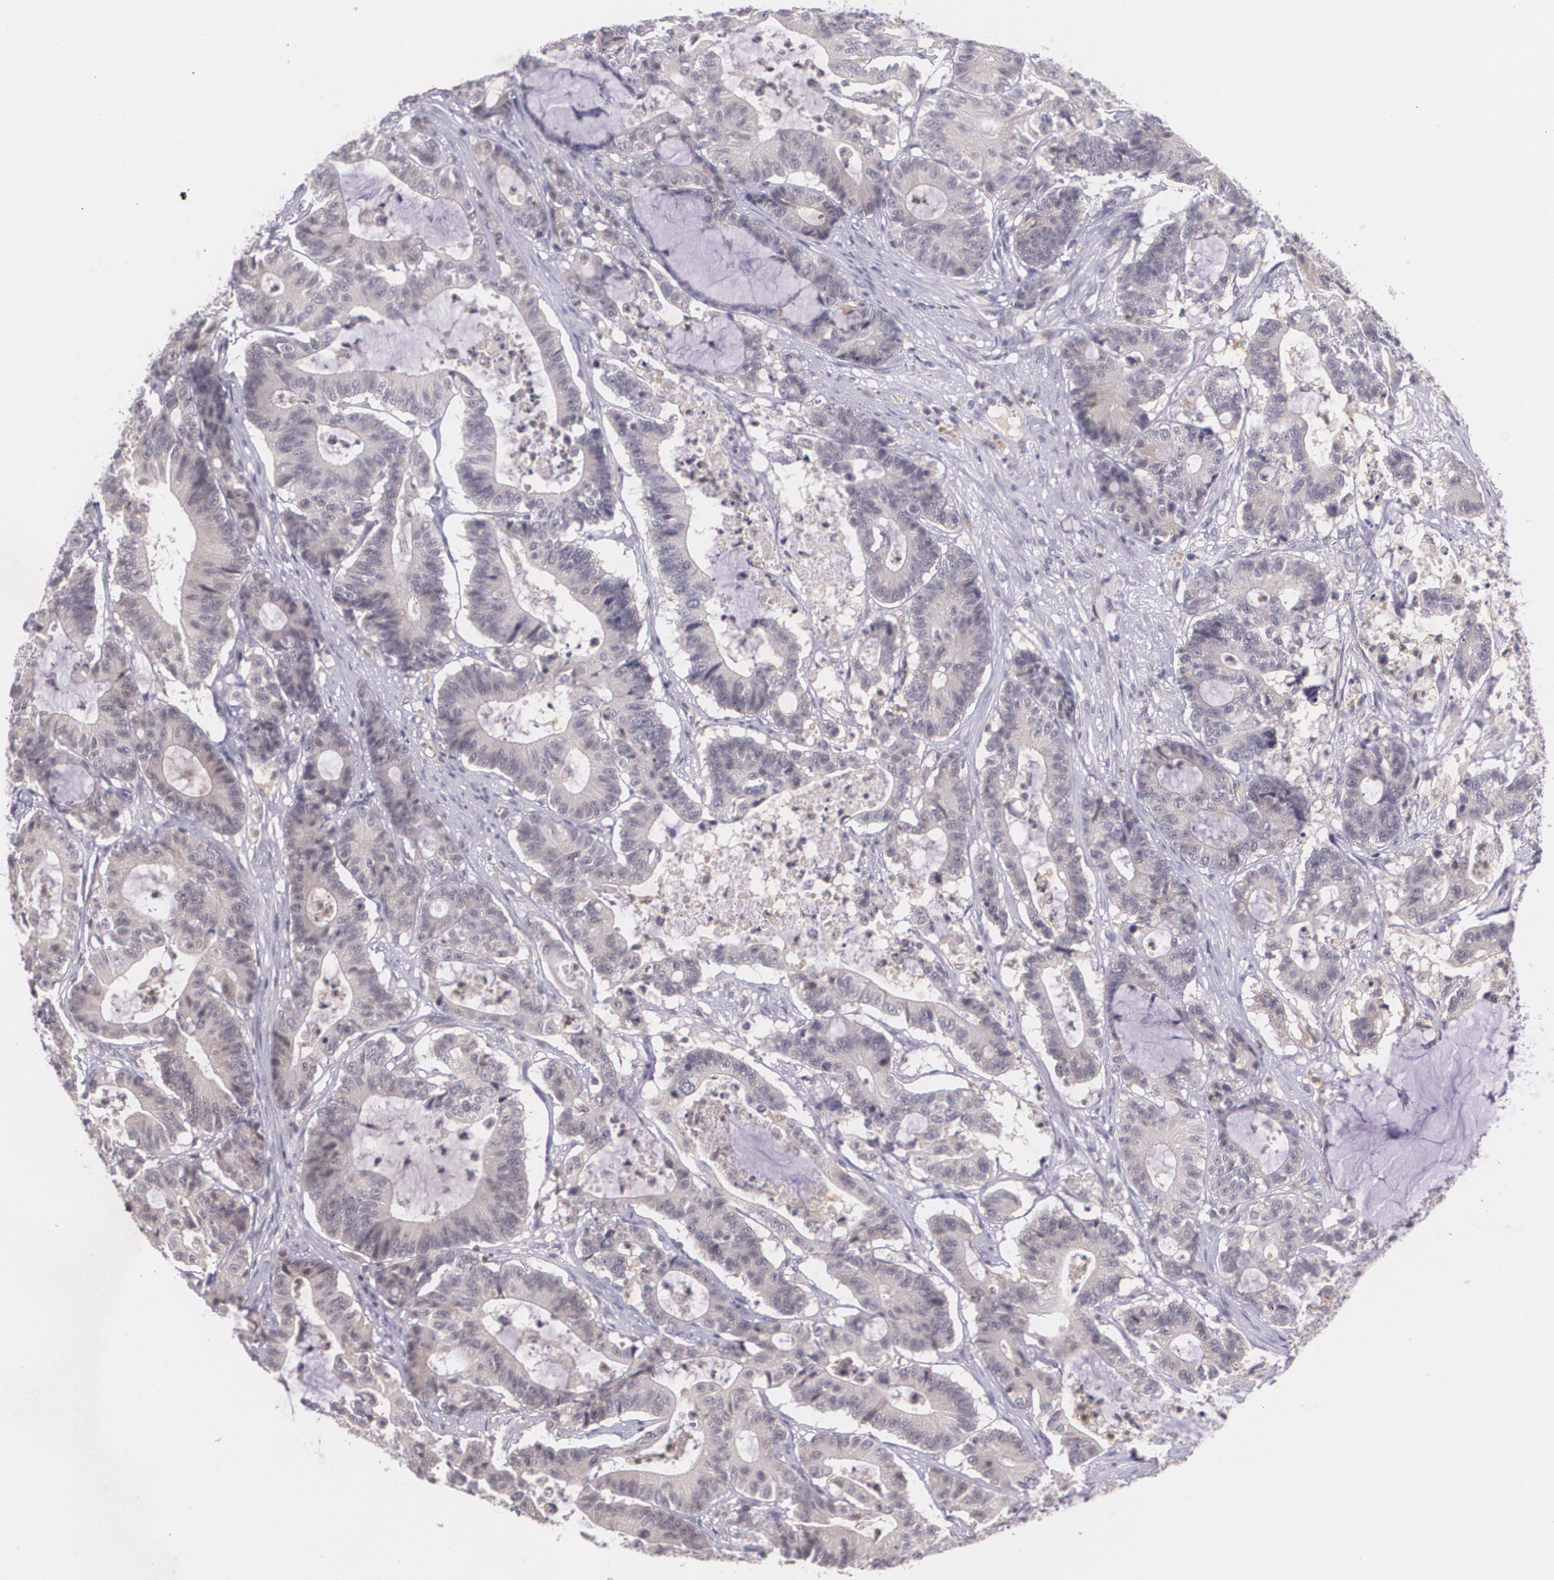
{"staining": {"intensity": "weak", "quantity": ">75%", "location": "cytoplasmic/membranous"}, "tissue": "colorectal cancer", "cell_type": "Tumor cells", "image_type": "cancer", "snomed": [{"axis": "morphology", "description": "Adenocarcinoma, NOS"}, {"axis": "topography", "description": "Colon"}], "caption": "IHC photomicrograph of neoplastic tissue: colorectal cancer (adenocarcinoma) stained using immunohistochemistry reveals low levels of weak protein expression localized specifically in the cytoplasmic/membranous of tumor cells, appearing as a cytoplasmic/membranous brown color.", "gene": "TM4SF1", "patient": {"sex": "female", "age": 84}}